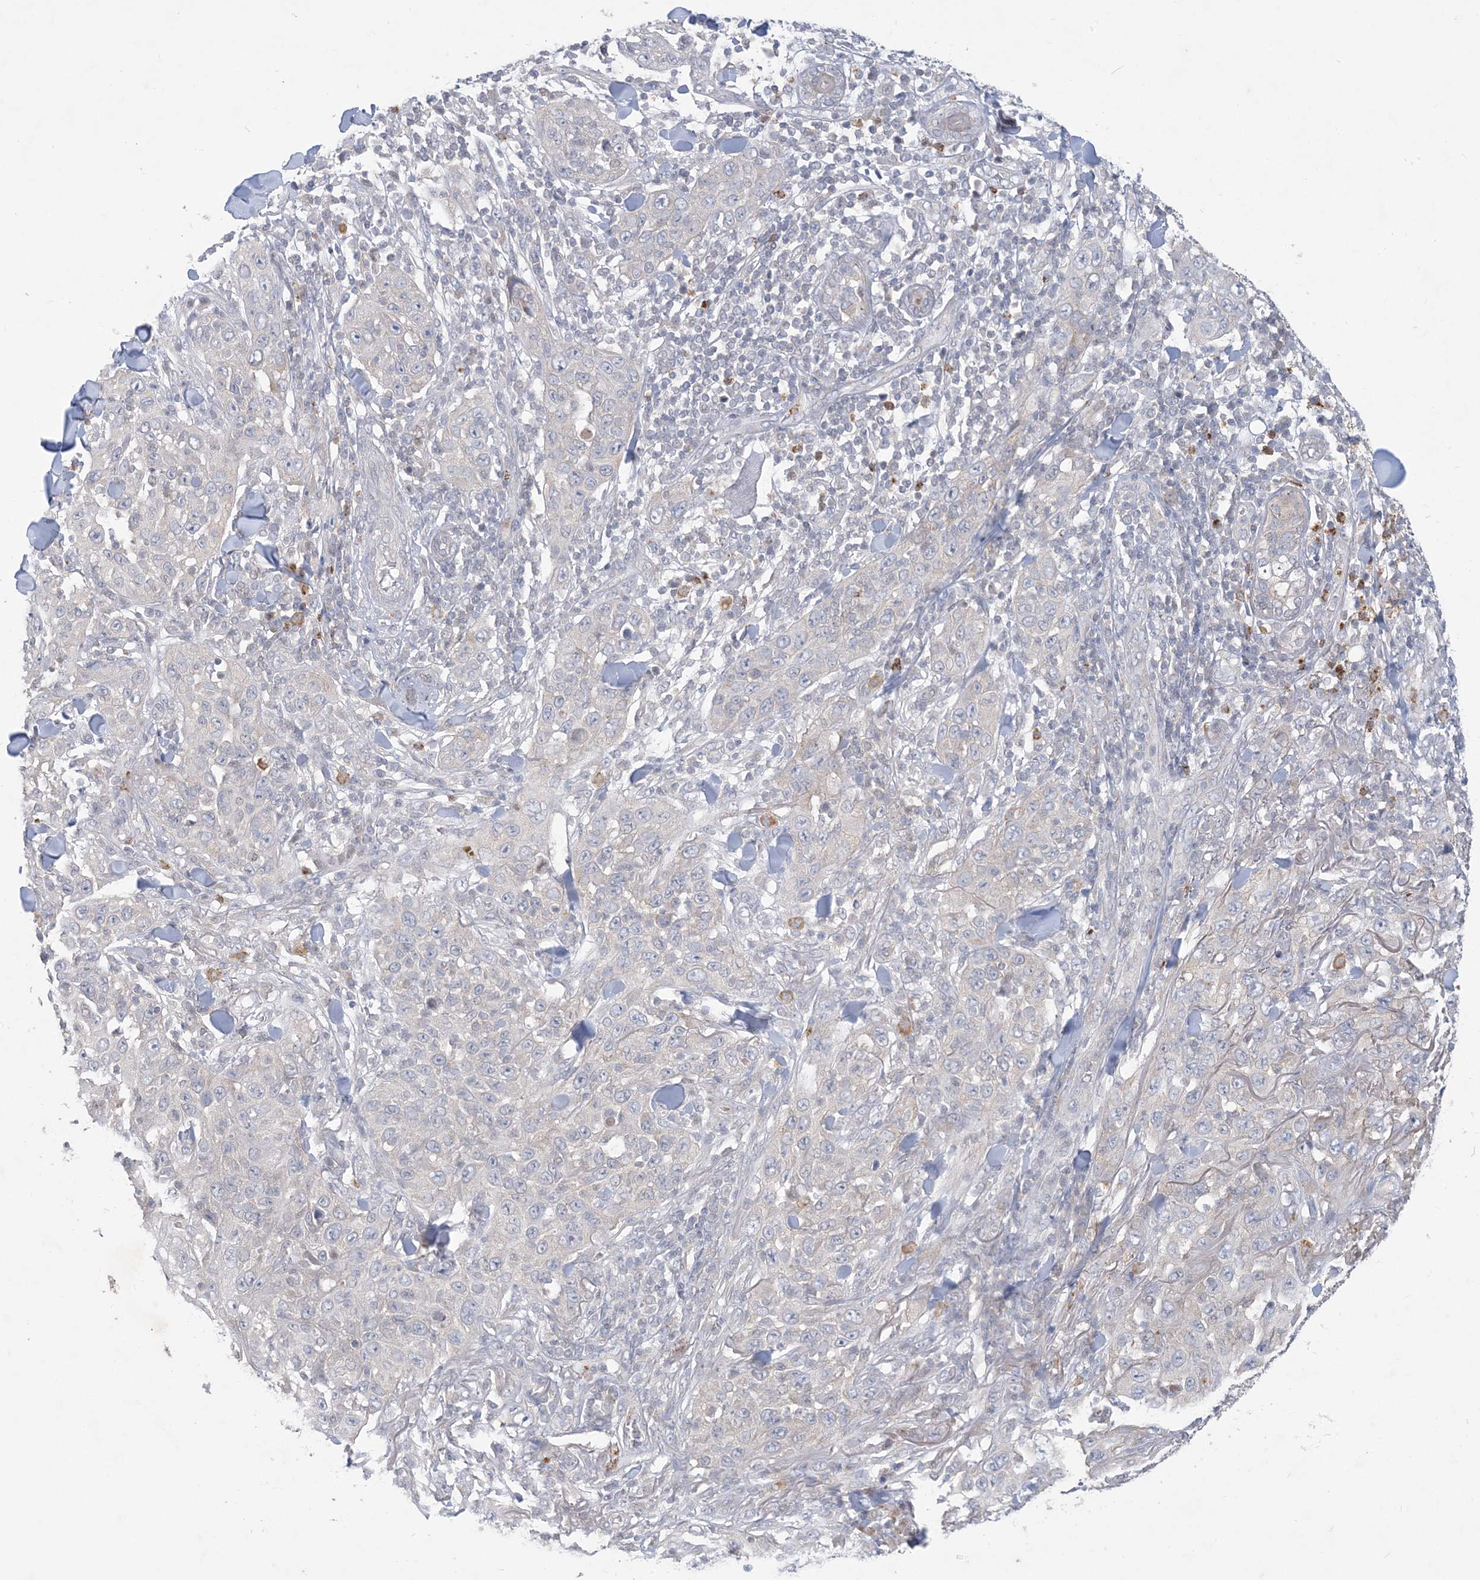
{"staining": {"intensity": "negative", "quantity": "none", "location": "none"}, "tissue": "skin cancer", "cell_type": "Tumor cells", "image_type": "cancer", "snomed": [{"axis": "morphology", "description": "Squamous cell carcinoma, NOS"}, {"axis": "topography", "description": "Skin"}], "caption": "IHC image of neoplastic tissue: skin cancer (squamous cell carcinoma) stained with DAB (3,3'-diaminobenzidine) exhibits no significant protein expression in tumor cells.", "gene": "KIF3A", "patient": {"sex": "female", "age": 88}}